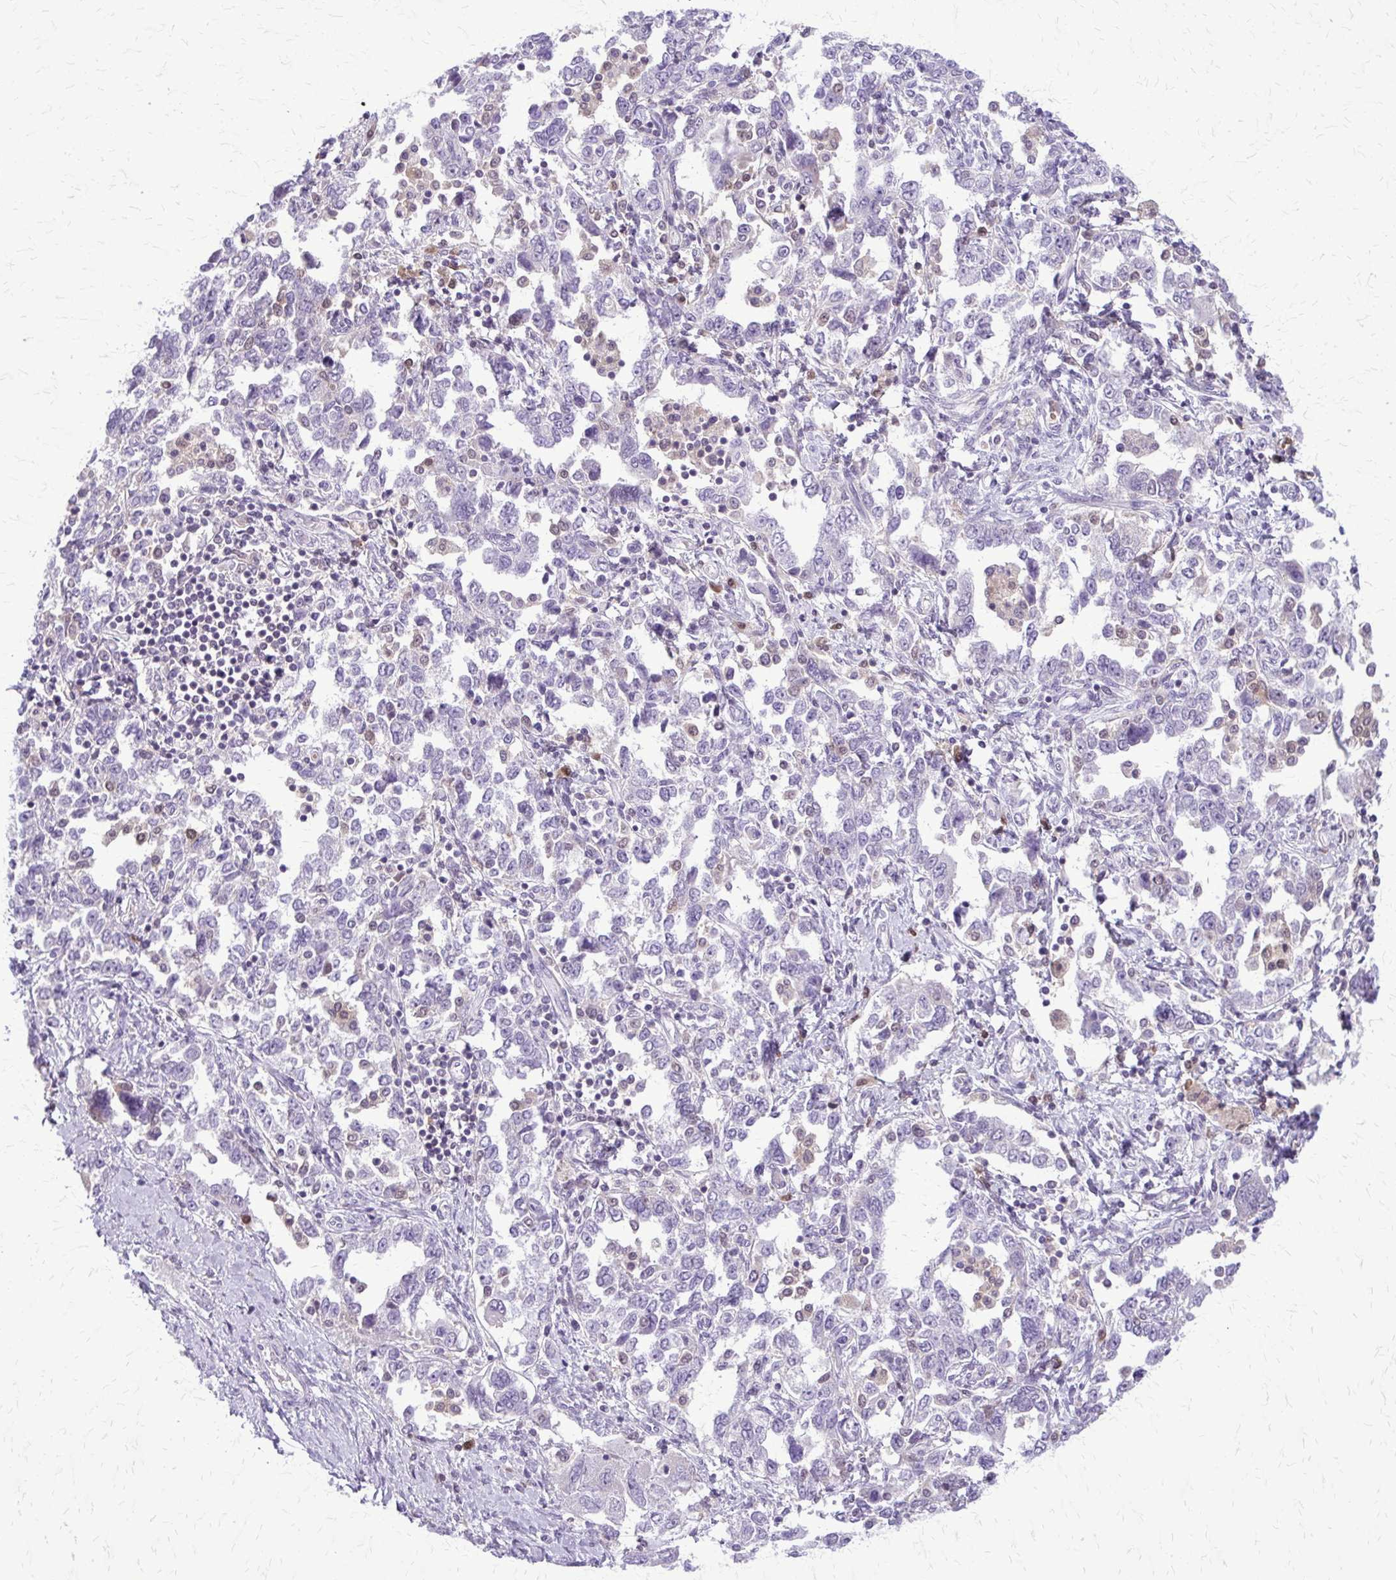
{"staining": {"intensity": "negative", "quantity": "none", "location": "none"}, "tissue": "ovarian cancer", "cell_type": "Tumor cells", "image_type": "cancer", "snomed": [{"axis": "morphology", "description": "Carcinoma, NOS"}, {"axis": "morphology", "description": "Cystadenocarcinoma, serous, NOS"}, {"axis": "topography", "description": "Ovary"}], "caption": "DAB immunohistochemical staining of human ovarian cancer demonstrates no significant expression in tumor cells.", "gene": "GLRX", "patient": {"sex": "female", "age": 69}}